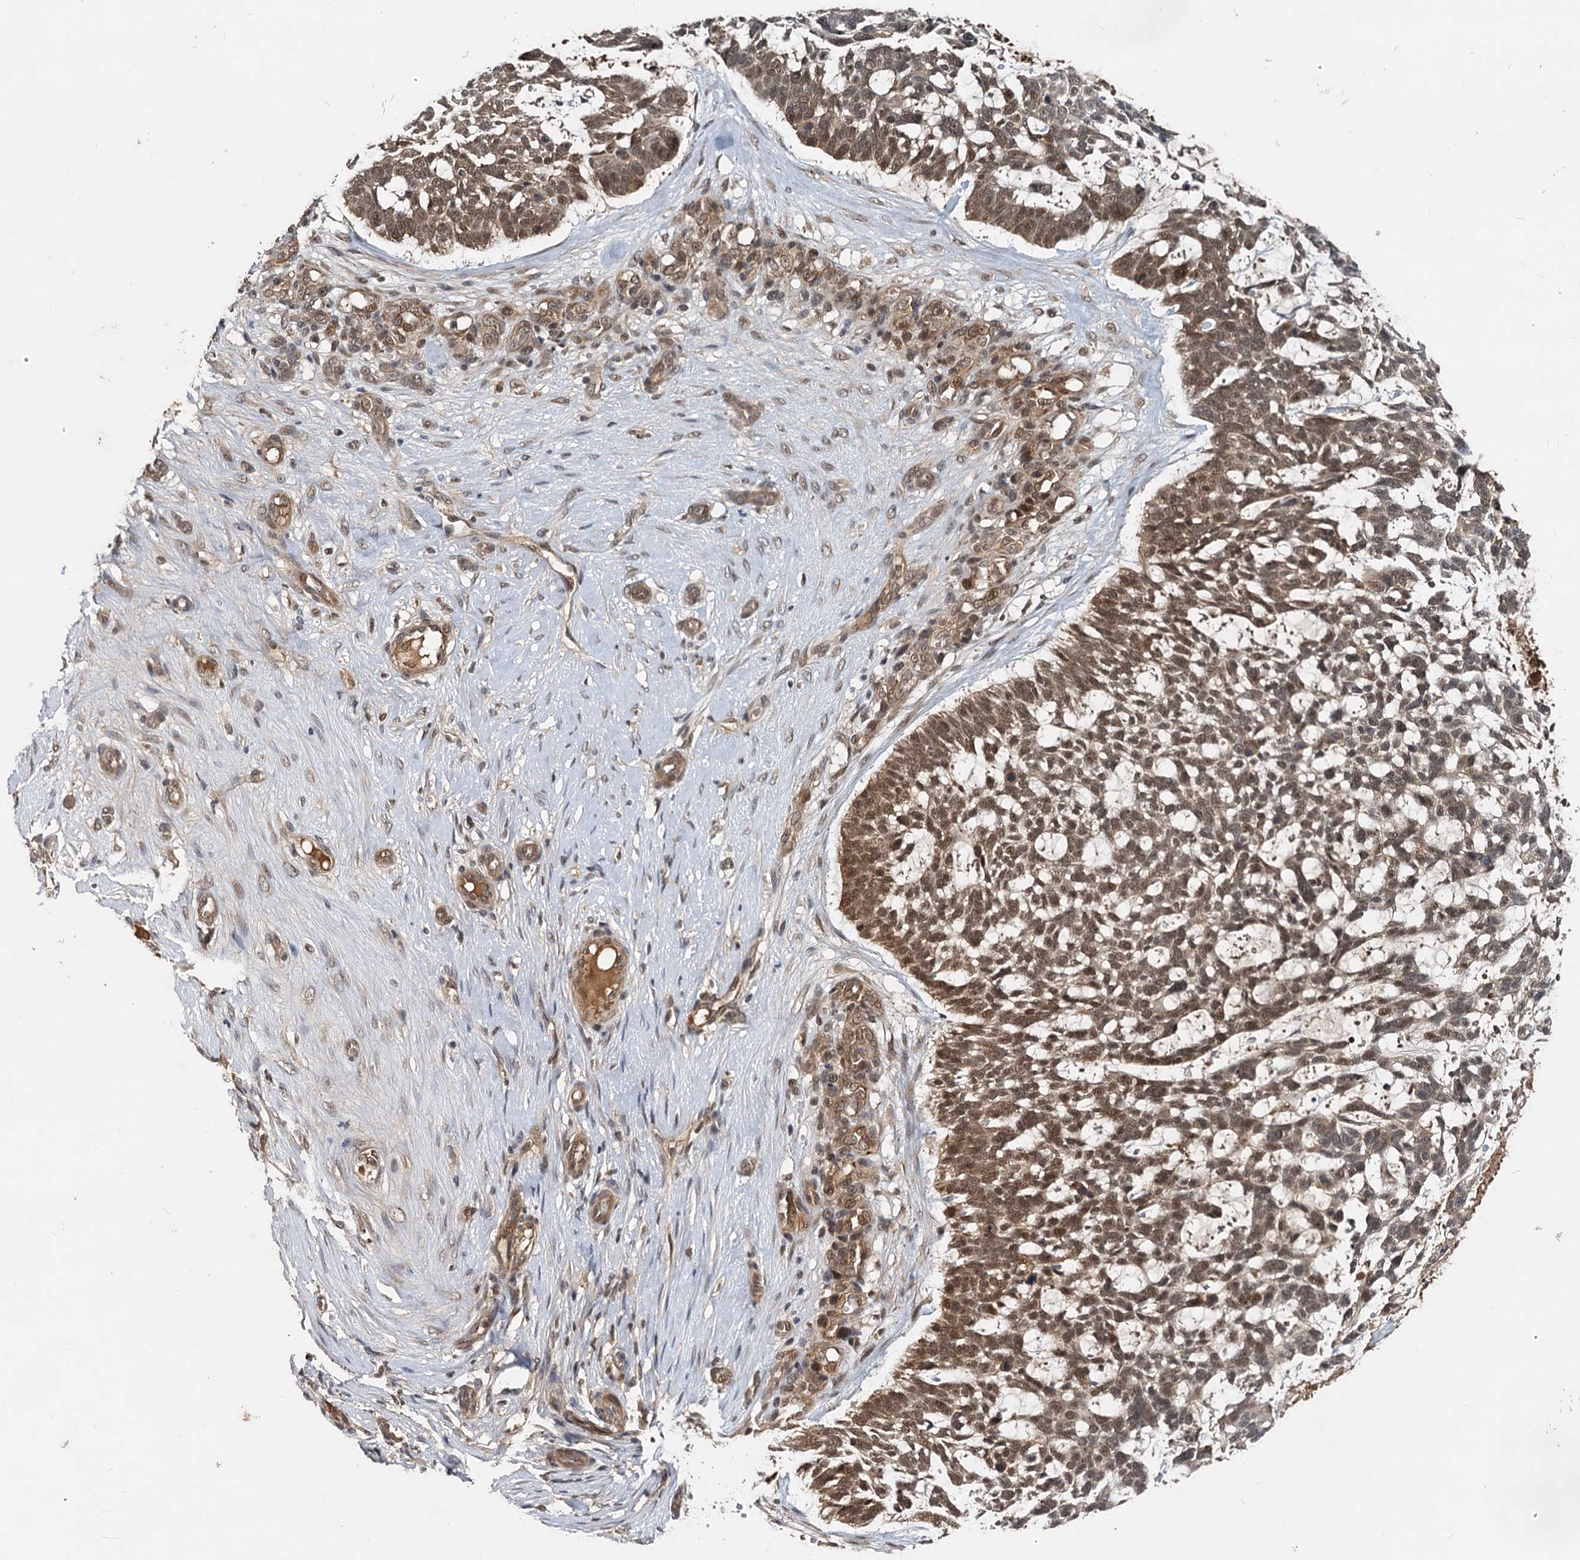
{"staining": {"intensity": "moderate", "quantity": ">75%", "location": "nuclear"}, "tissue": "skin cancer", "cell_type": "Tumor cells", "image_type": "cancer", "snomed": [{"axis": "morphology", "description": "Basal cell carcinoma"}, {"axis": "topography", "description": "Skin"}], "caption": "This histopathology image shows skin cancer stained with immunohistochemistry to label a protein in brown. The nuclear of tumor cells show moderate positivity for the protein. Nuclei are counter-stained blue.", "gene": "RITA1", "patient": {"sex": "male", "age": 88}}